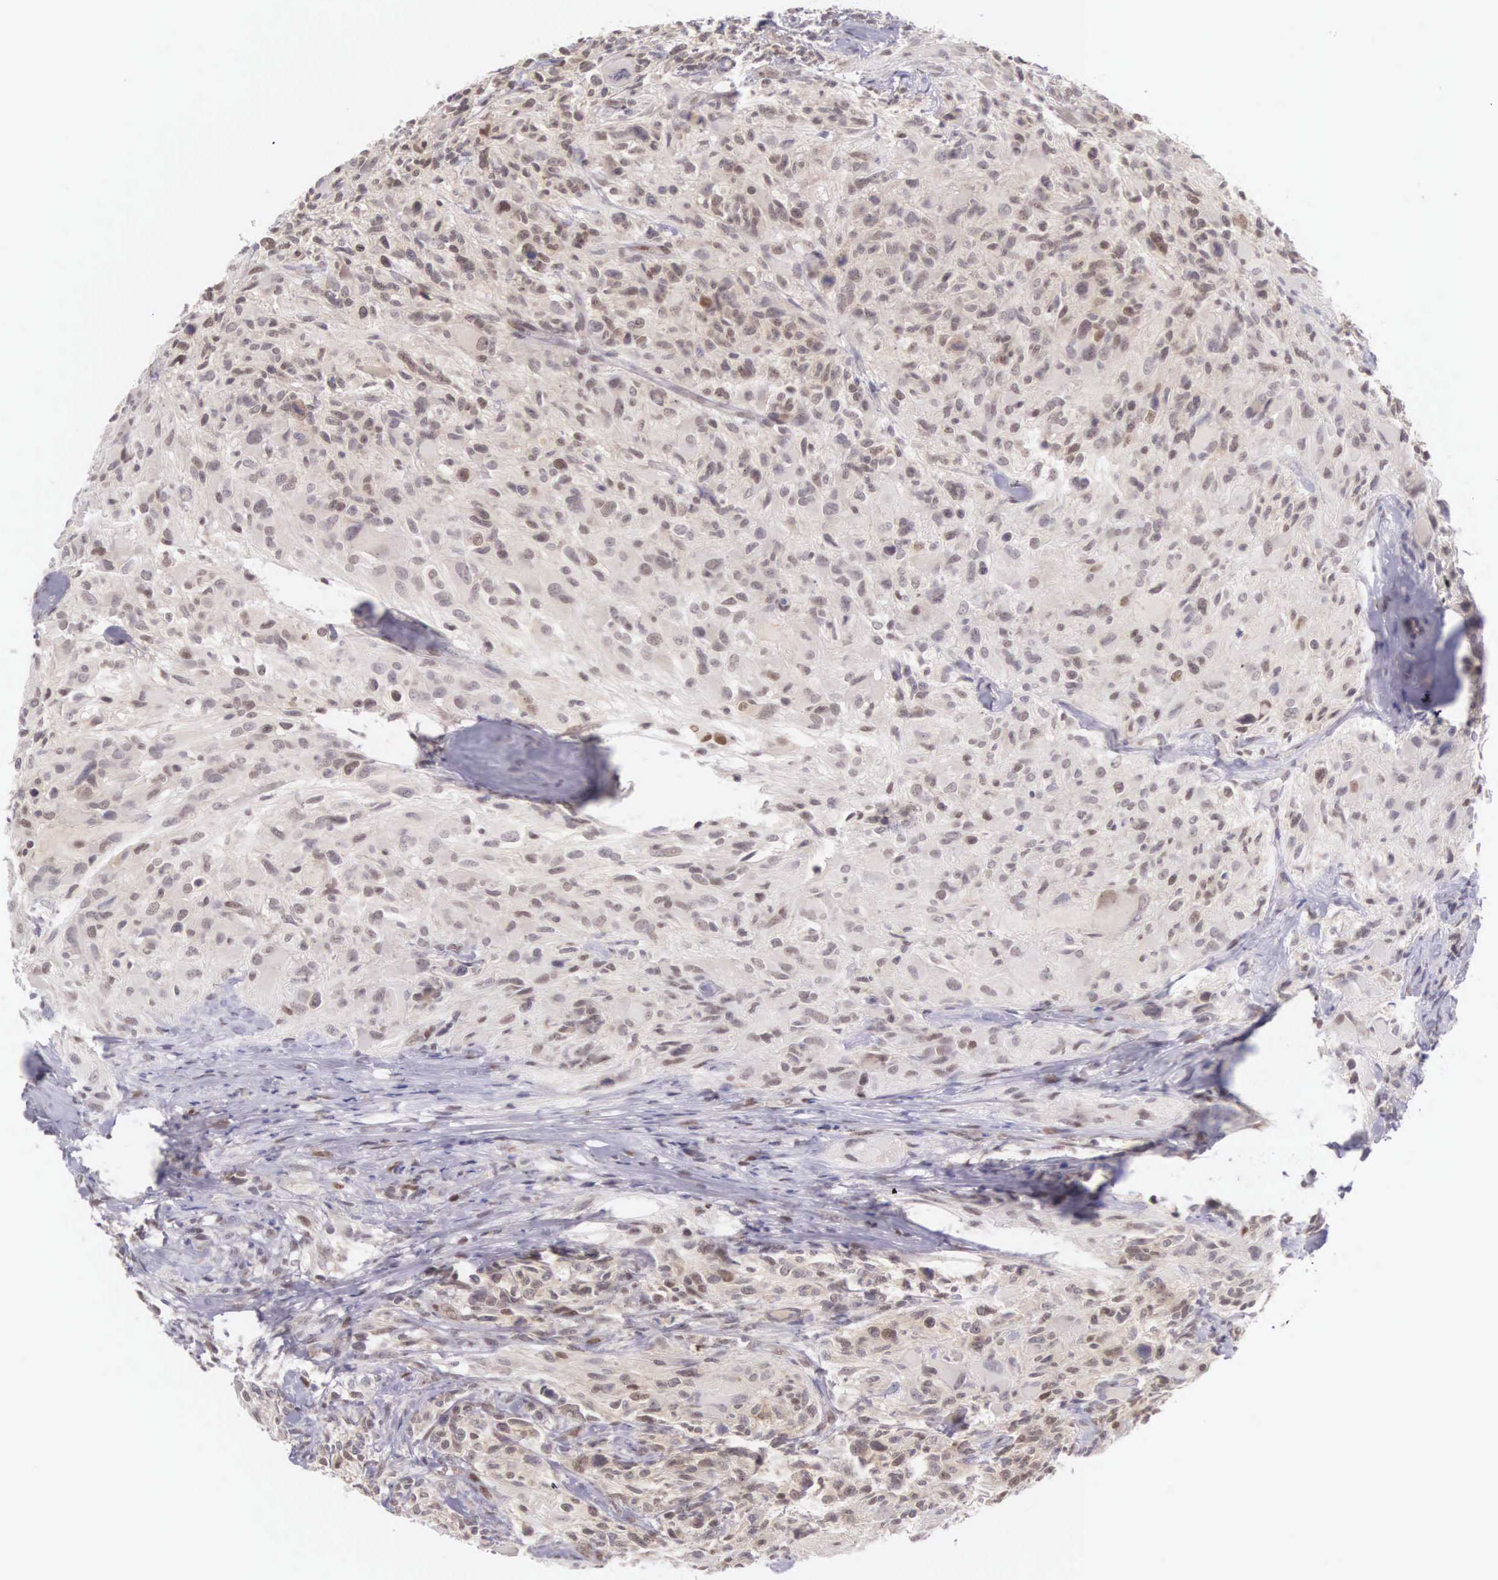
{"staining": {"intensity": "weak", "quantity": "25%-75%", "location": "nuclear"}, "tissue": "glioma", "cell_type": "Tumor cells", "image_type": "cancer", "snomed": [{"axis": "morphology", "description": "Glioma, malignant, High grade"}, {"axis": "topography", "description": "Brain"}], "caption": "A histopathology image of human glioma stained for a protein displays weak nuclear brown staining in tumor cells.", "gene": "CCDC117", "patient": {"sex": "male", "age": 69}}